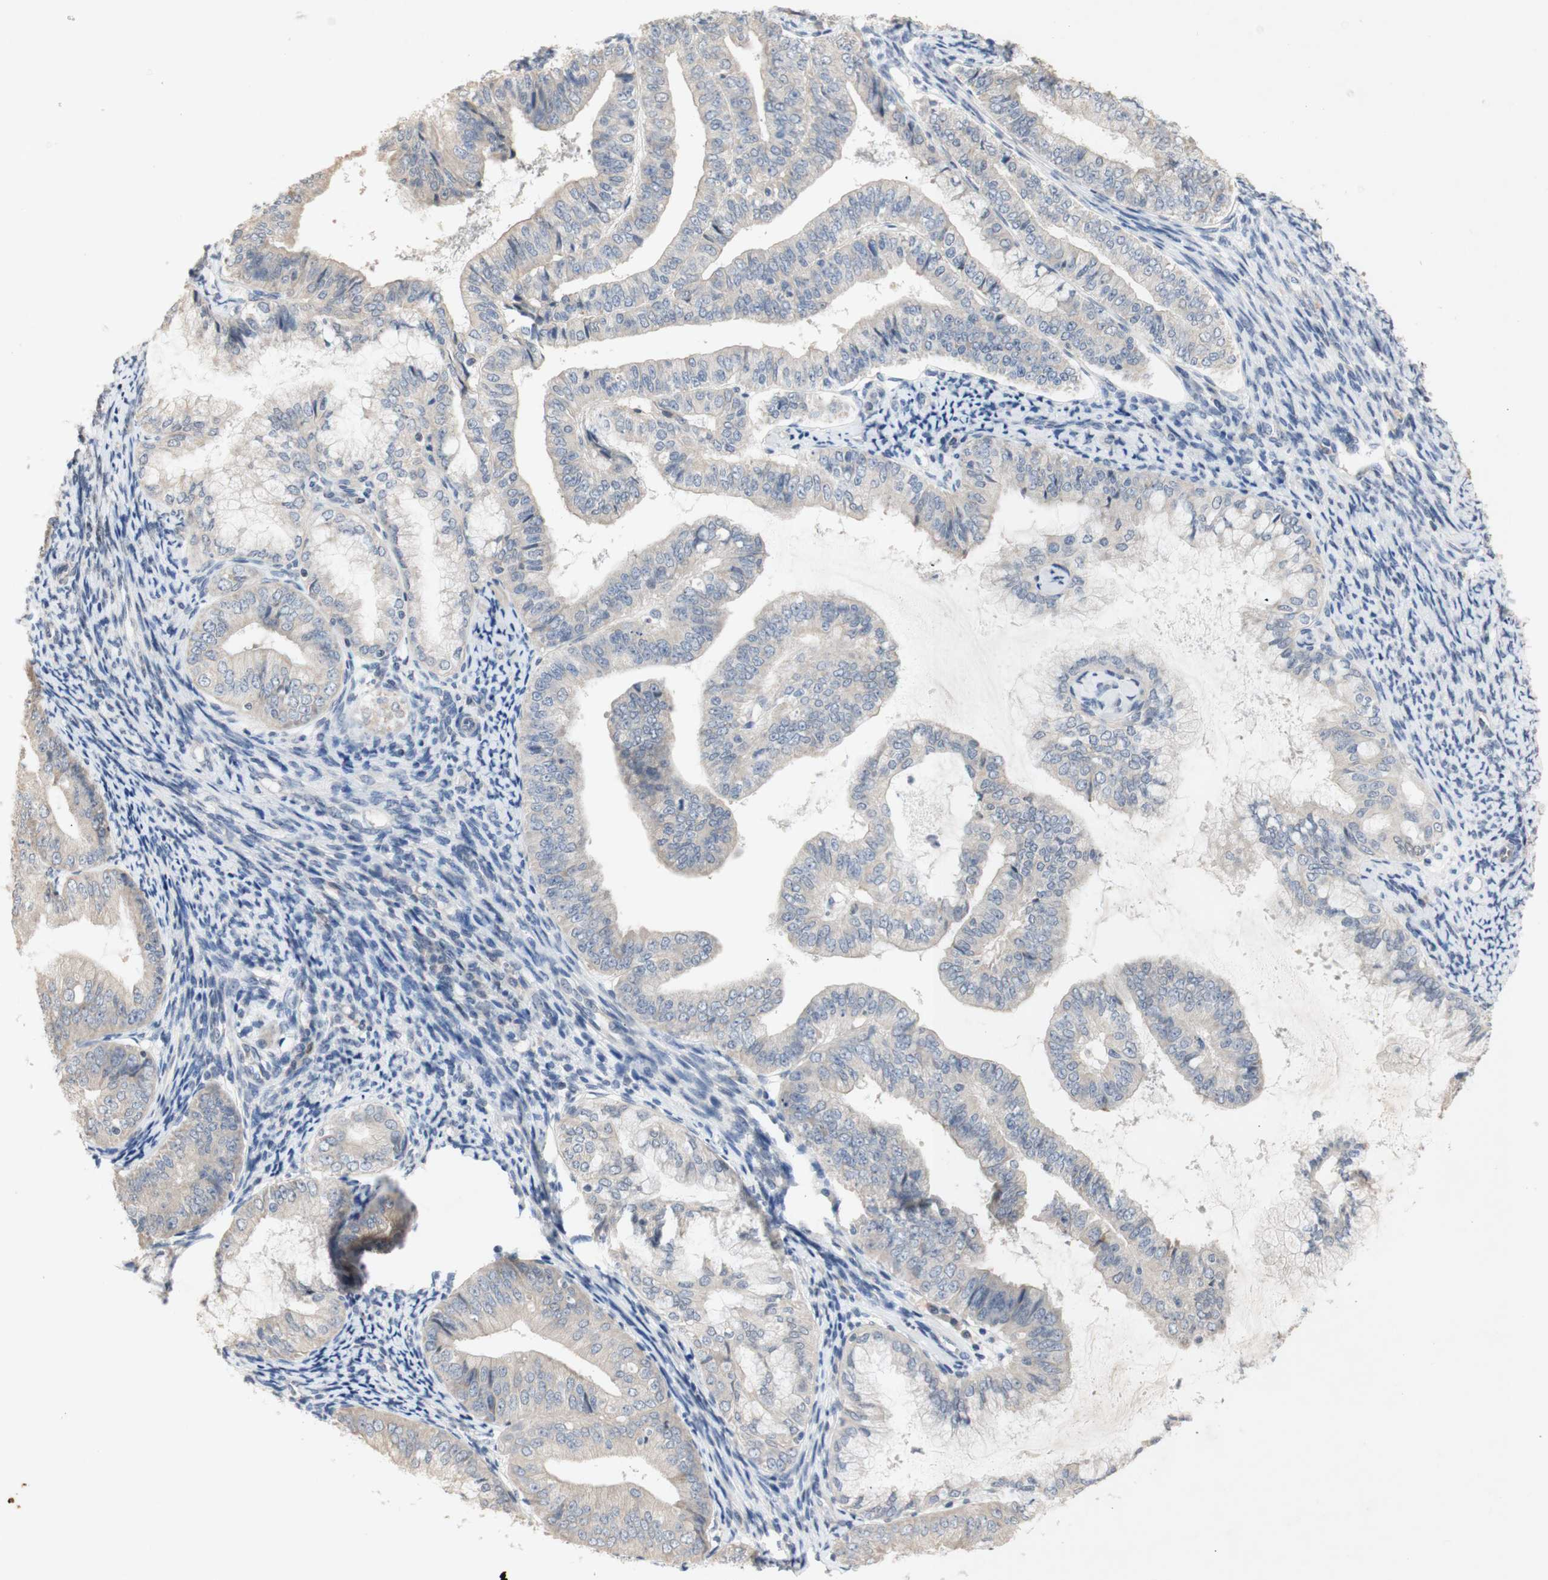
{"staining": {"intensity": "weak", "quantity": ">75%", "location": "cytoplasmic/membranous"}, "tissue": "endometrial cancer", "cell_type": "Tumor cells", "image_type": "cancer", "snomed": [{"axis": "morphology", "description": "Adenocarcinoma, NOS"}, {"axis": "topography", "description": "Endometrium"}], "caption": "Immunohistochemical staining of human endometrial adenocarcinoma displays low levels of weak cytoplasmic/membranous protein positivity in about >75% of tumor cells.", "gene": "FOSB", "patient": {"sex": "female", "age": 63}}